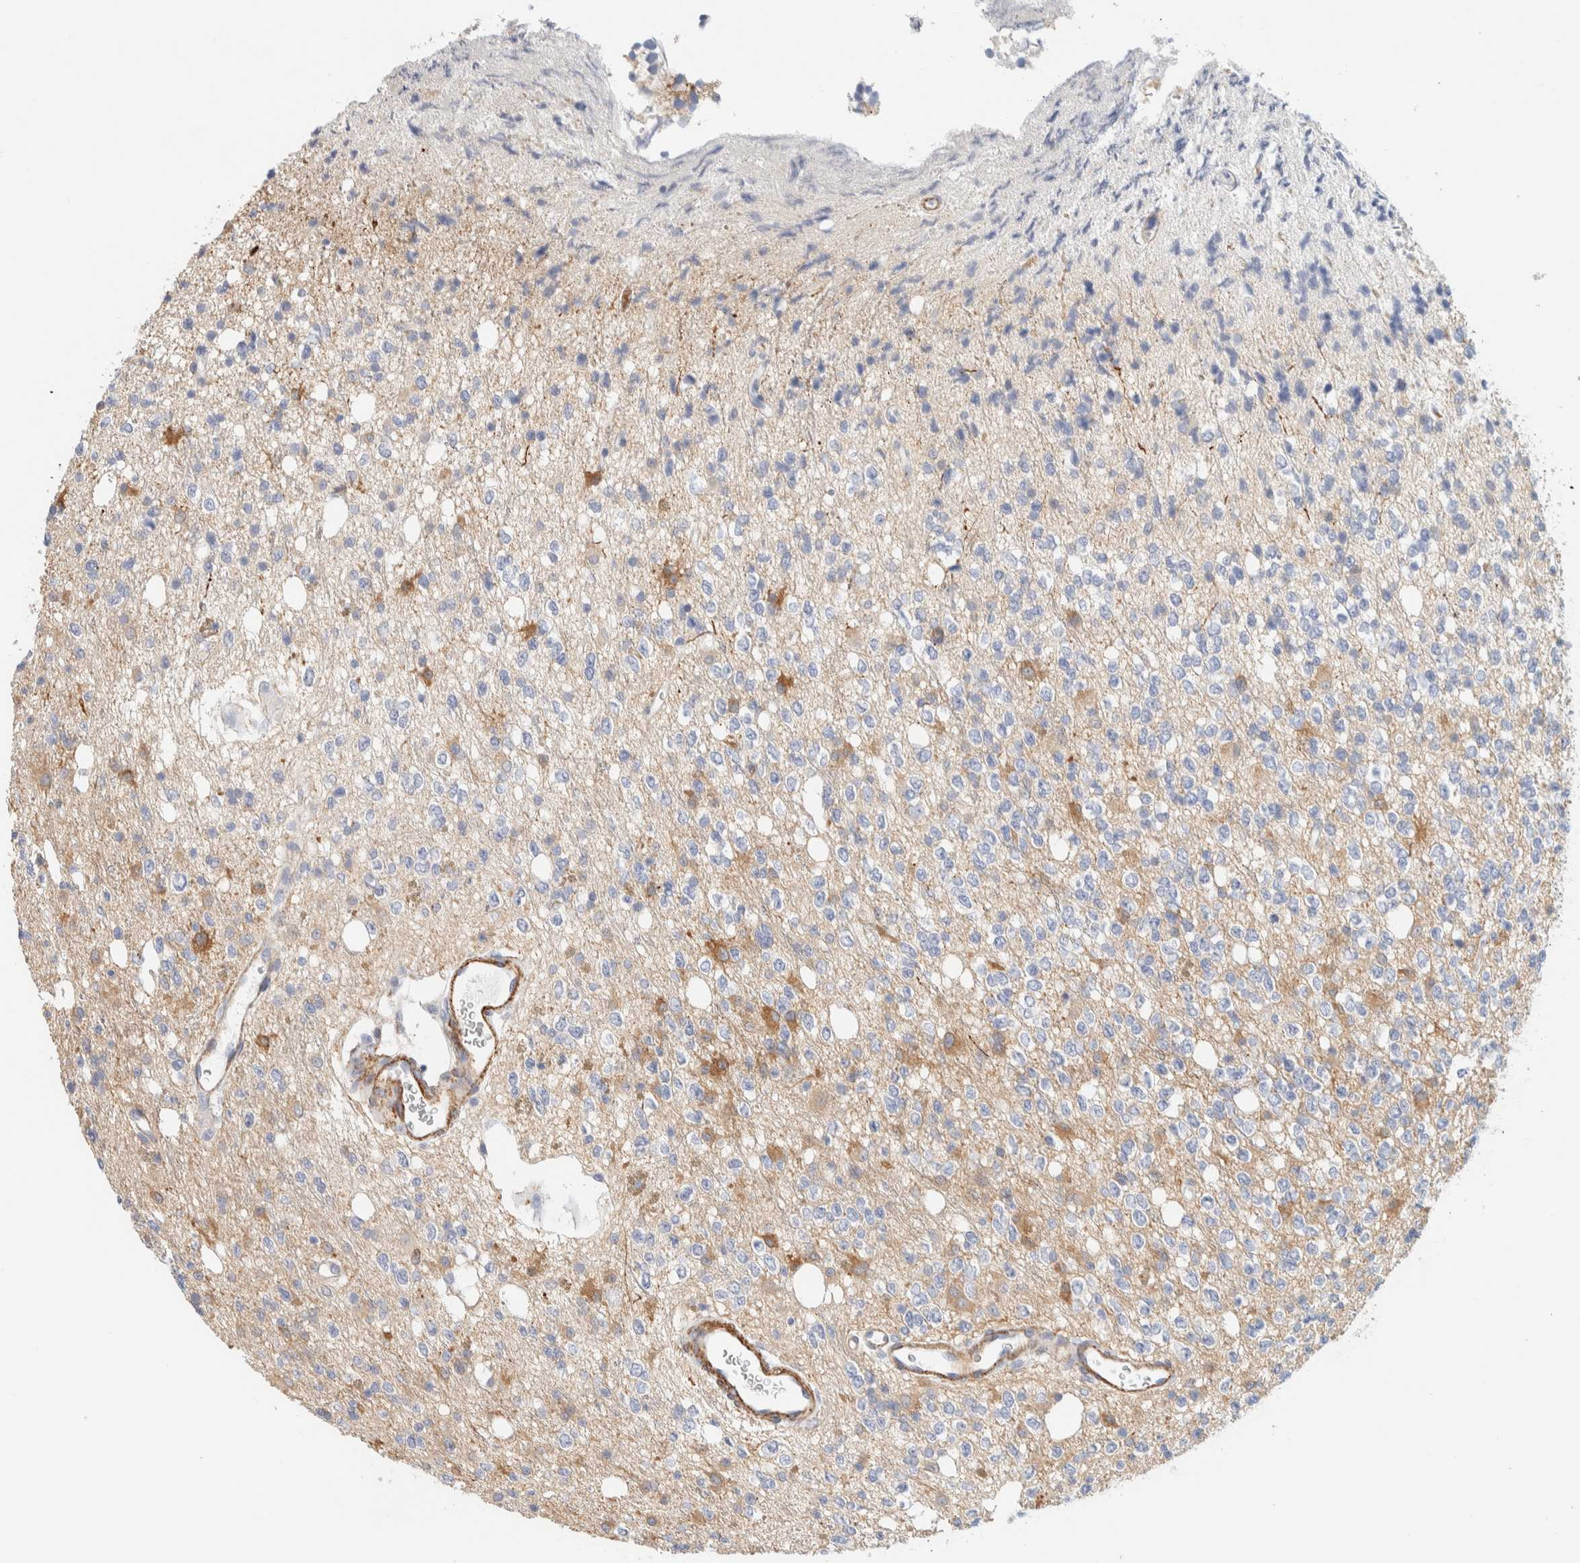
{"staining": {"intensity": "negative", "quantity": "none", "location": "none"}, "tissue": "glioma", "cell_type": "Tumor cells", "image_type": "cancer", "snomed": [{"axis": "morphology", "description": "Glioma, malignant, High grade"}, {"axis": "topography", "description": "Brain"}], "caption": "Tumor cells show no significant protein staining in malignant high-grade glioma.", "gene": "AFMID", "patient": {"sex": "female", "age": 62}}